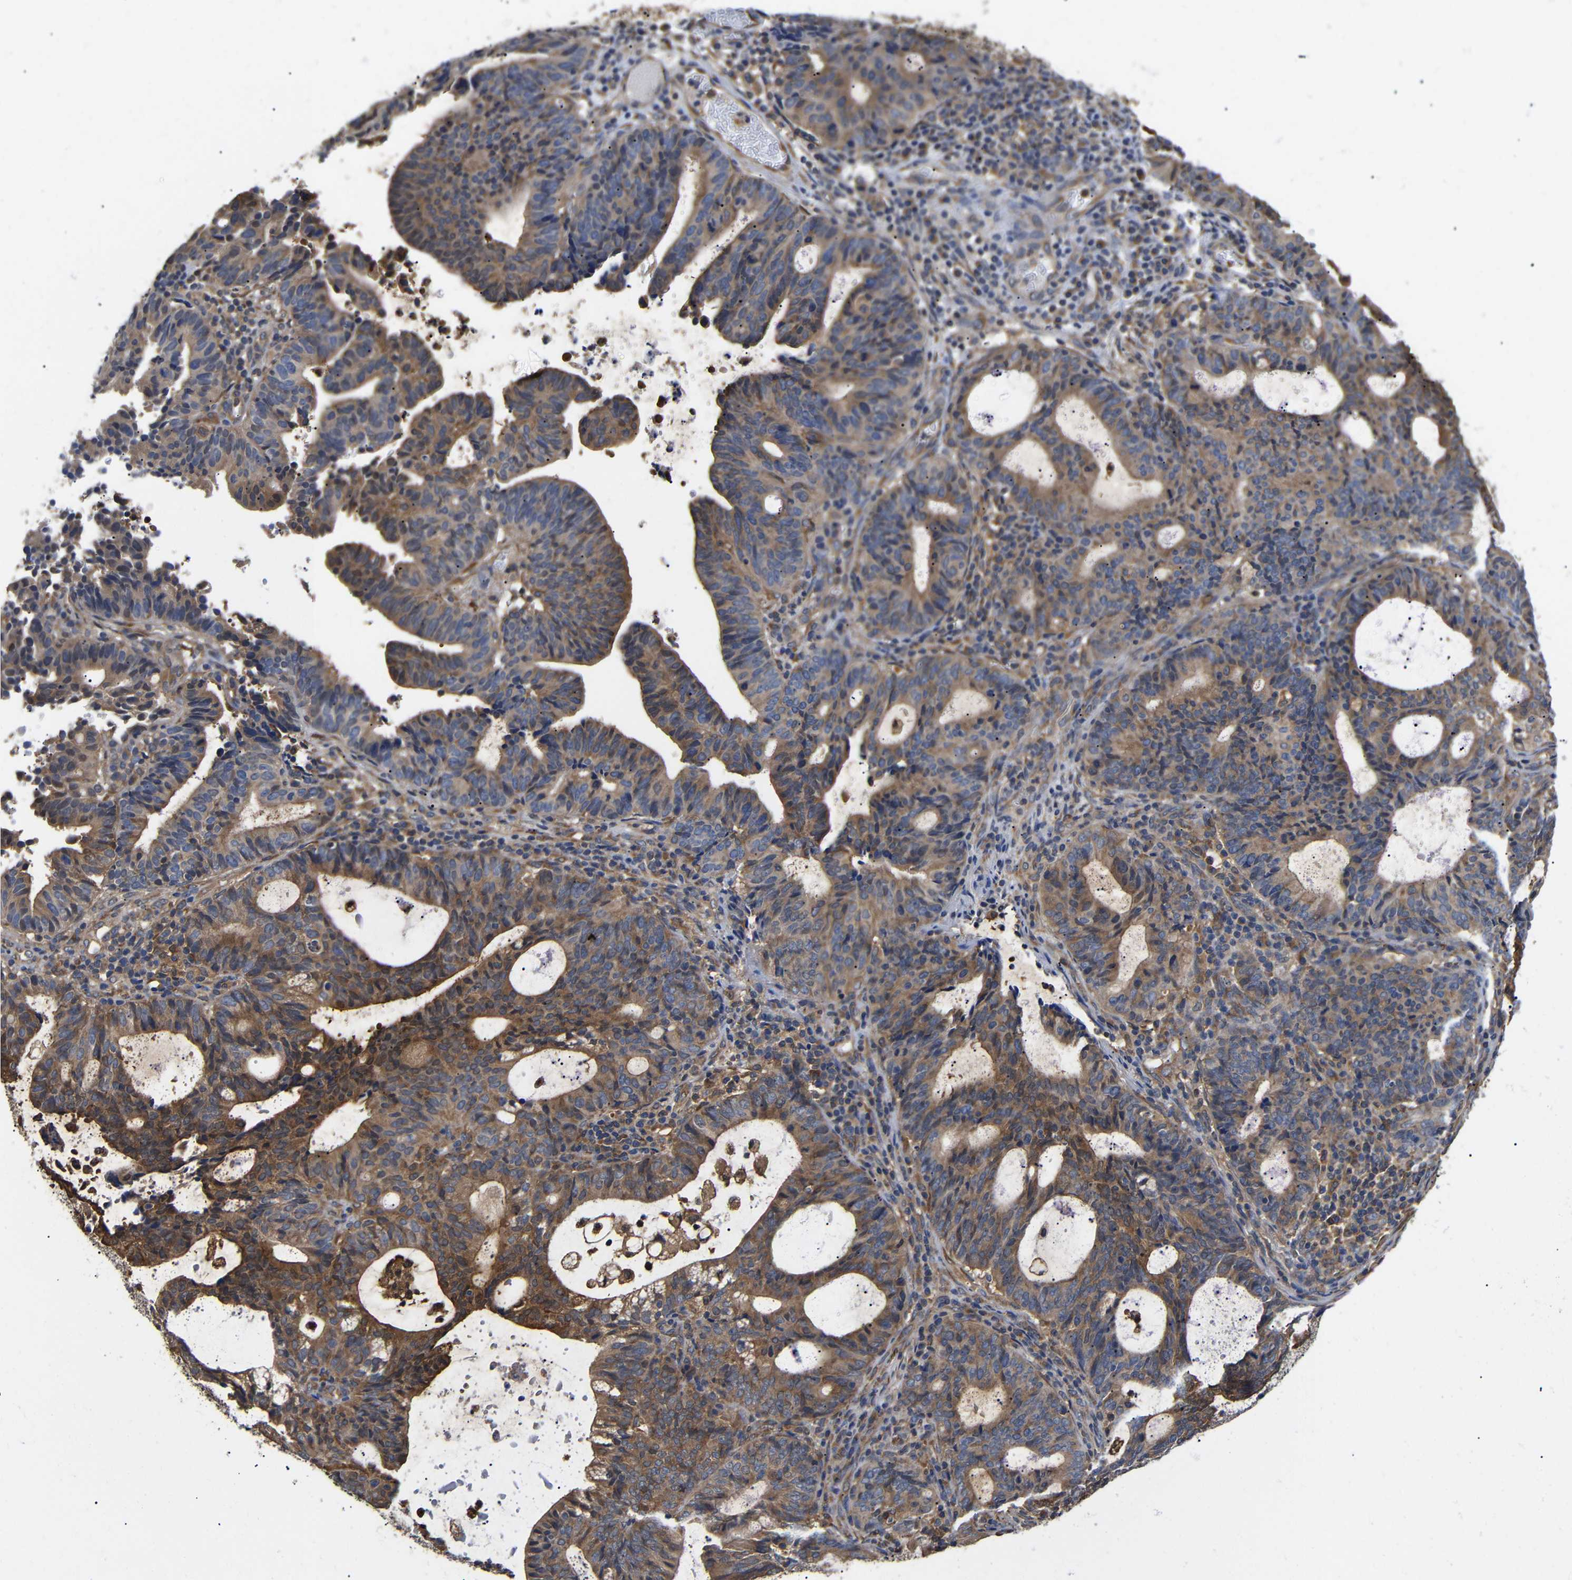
{"staining": {"intensity": "strong", "quantity": "25%-75%", "location": "cytoplasmic/membranous"}, "tissue": "endometrial cancer", "cell_type": "Tumor cells", "image_type": "cancer", "snomed": [{"axis": "morphology", "description": "Adenocarcinoma, NOS"}, {"axis": "topography", "description": "Uterus"}], "caption": "Endometrial adenocarcinoma stained for a protein (brown) exhibits strong cytoplasmic/membranous positive staining in approximately 25%-75% of tumor cells.", "gene": "LRRCC1", "patient": {"sex": "female", "age": 83}}